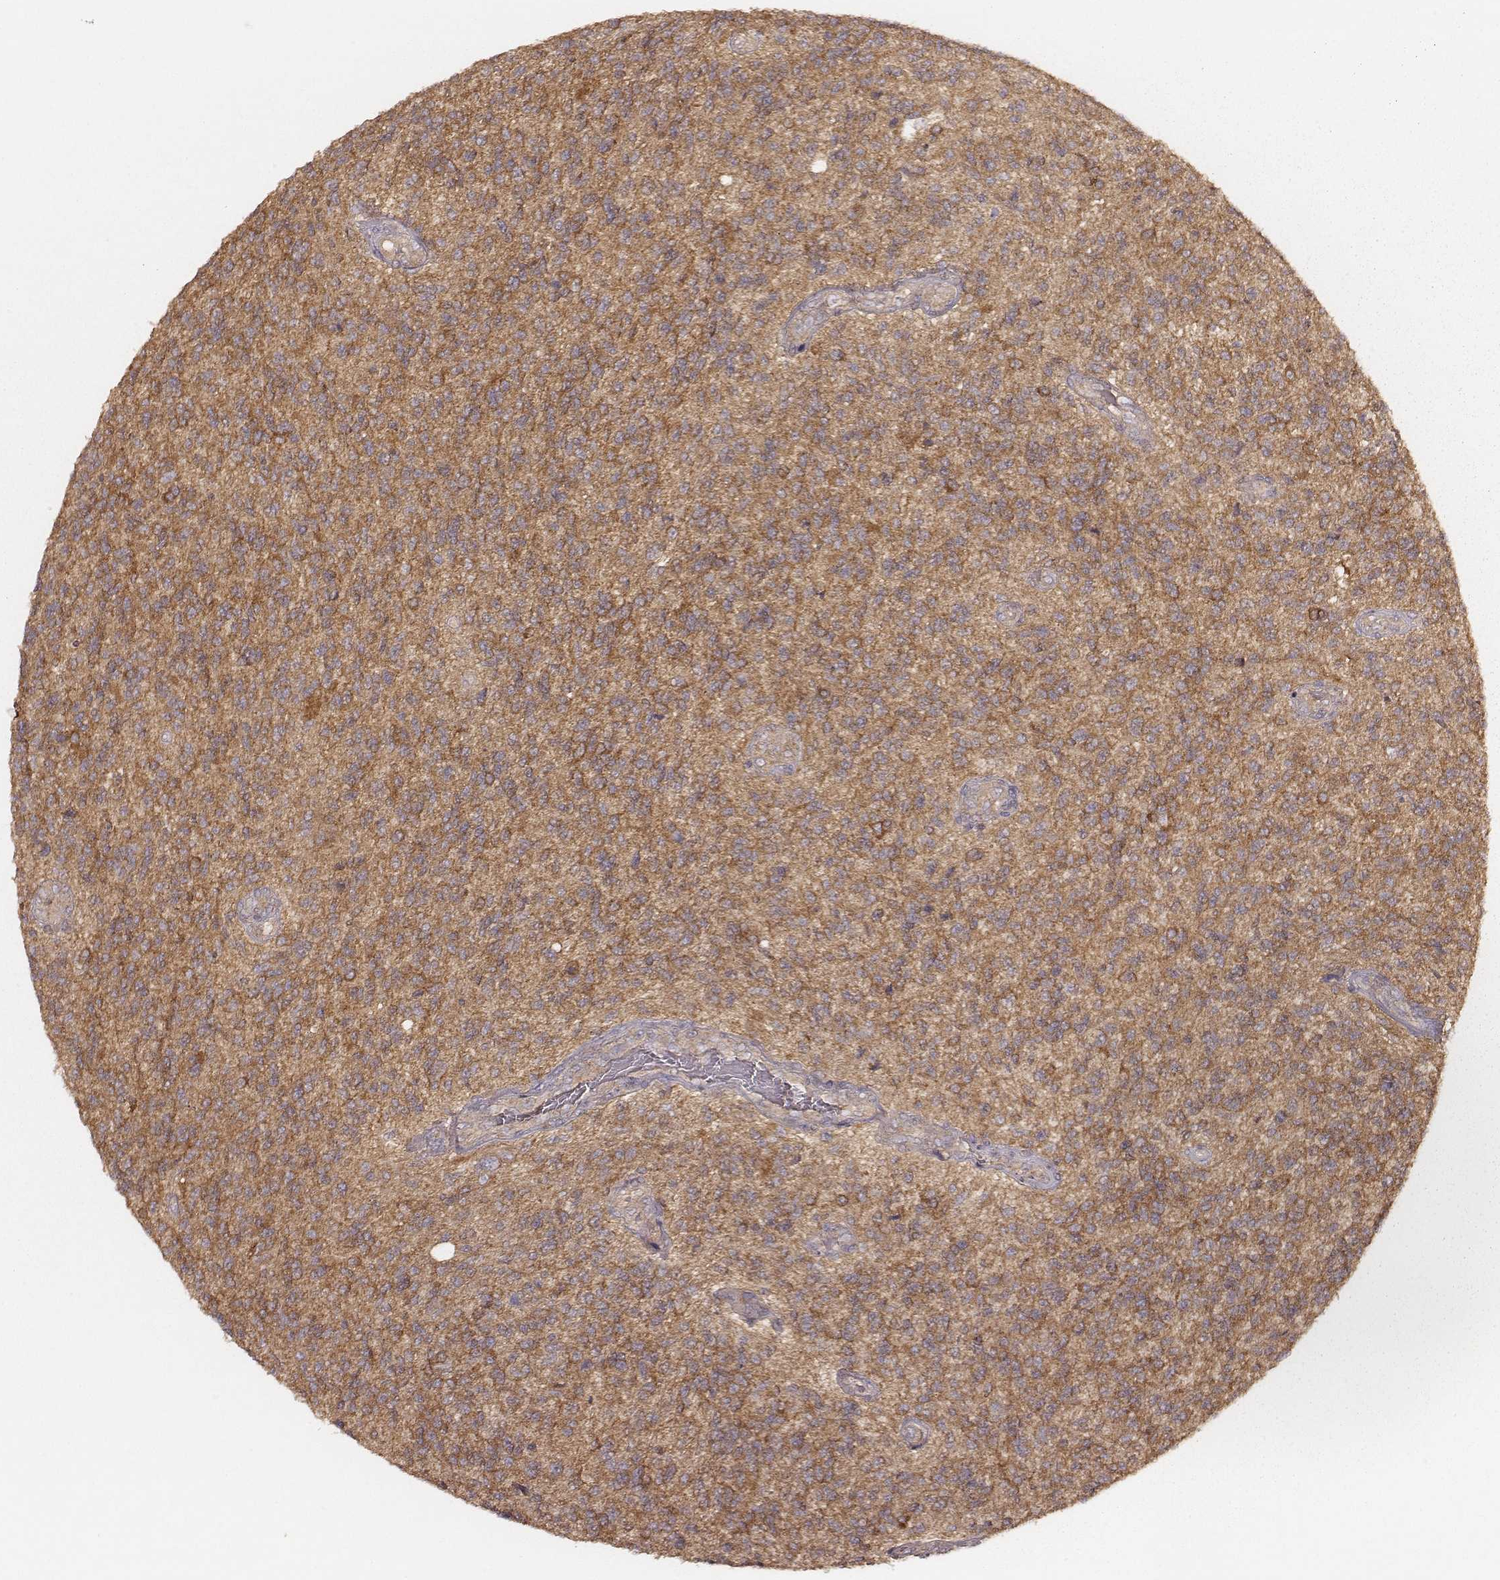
{"staining": {"intensity": "moderate", "quantity": ">75%", "location": "cytoplasmic/membranous"}, "tissue": "glioma", "cell_type": "Tumor cells", "image_type": "cancer", "snomed": [{"axis": "morphology", "description": "Glioma, malignant, High grade"}, {"axis": "topography", "description": "Brain"}], "caption": "Malignant glioma (high-grade) stained with DAB immunohistochemistry (IHC) displays medium levels of moderate cytoplasmic/membranous positivity in about >75% of tumor cells. (brown staining indicates protein expression, while blue staining denotes nuclei).", "gene": "CARS1", "patient": {"sex": "male", "age": 56}}